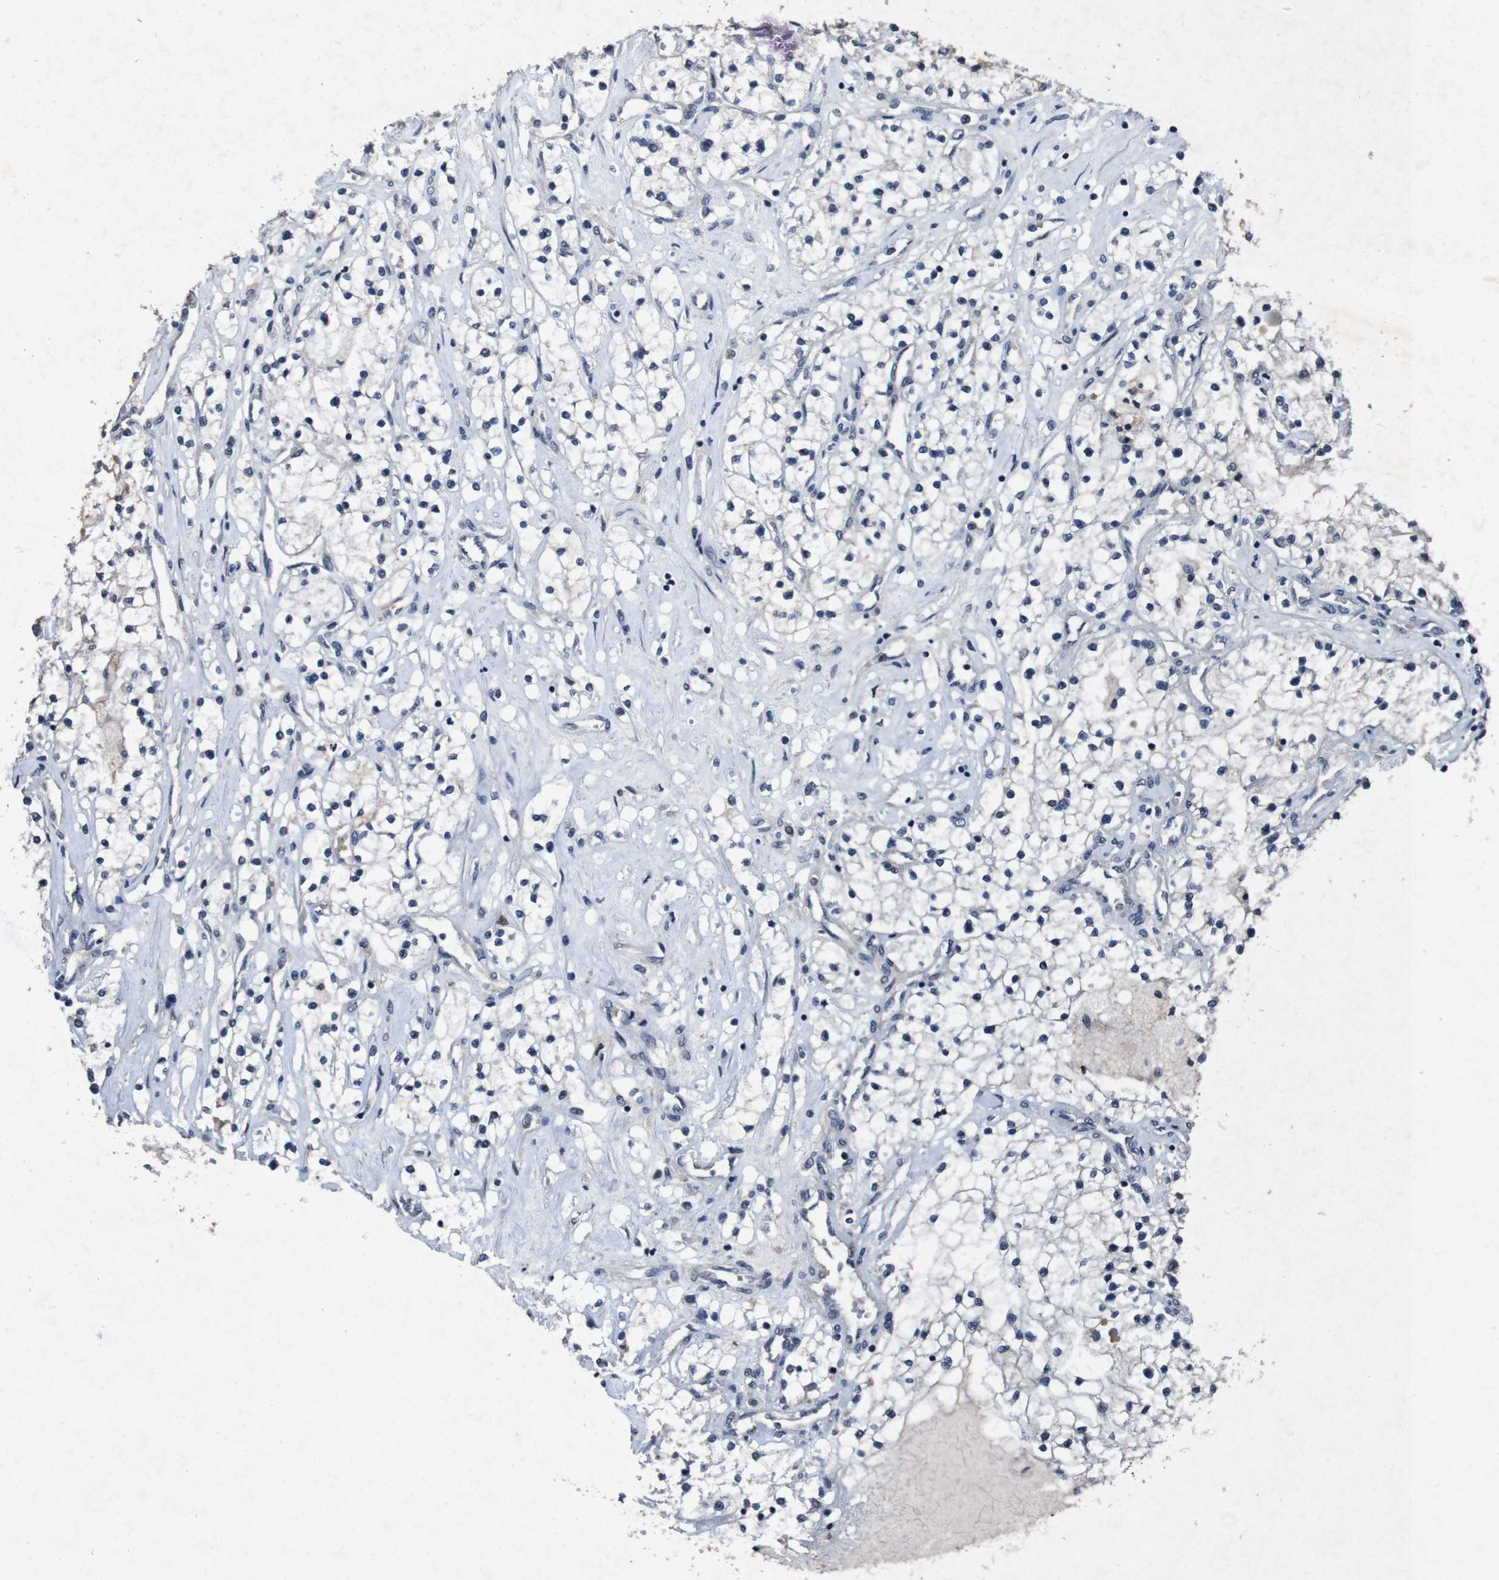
{"staining": {"intensity": "negative", "quantity": "none", "location": "none"}, "tissue": "renal cancer", "cell_type": "Tumor cells", "image_type": "cancer", "snomed": [{"axis": "morphology", "description": "Adenocarcinoma, NOS"}, {"axis": "topography", "description": "Kidney"}], "caption": "The micrograph shows no staining of tumor cells in adenocarcinoma (renal). The staining is performed using DAB brown chromogen with nuclei counter-stained in using hematoxylin.", "gene": "AKT3", "patient": {"sex": "male", "age": 68}}